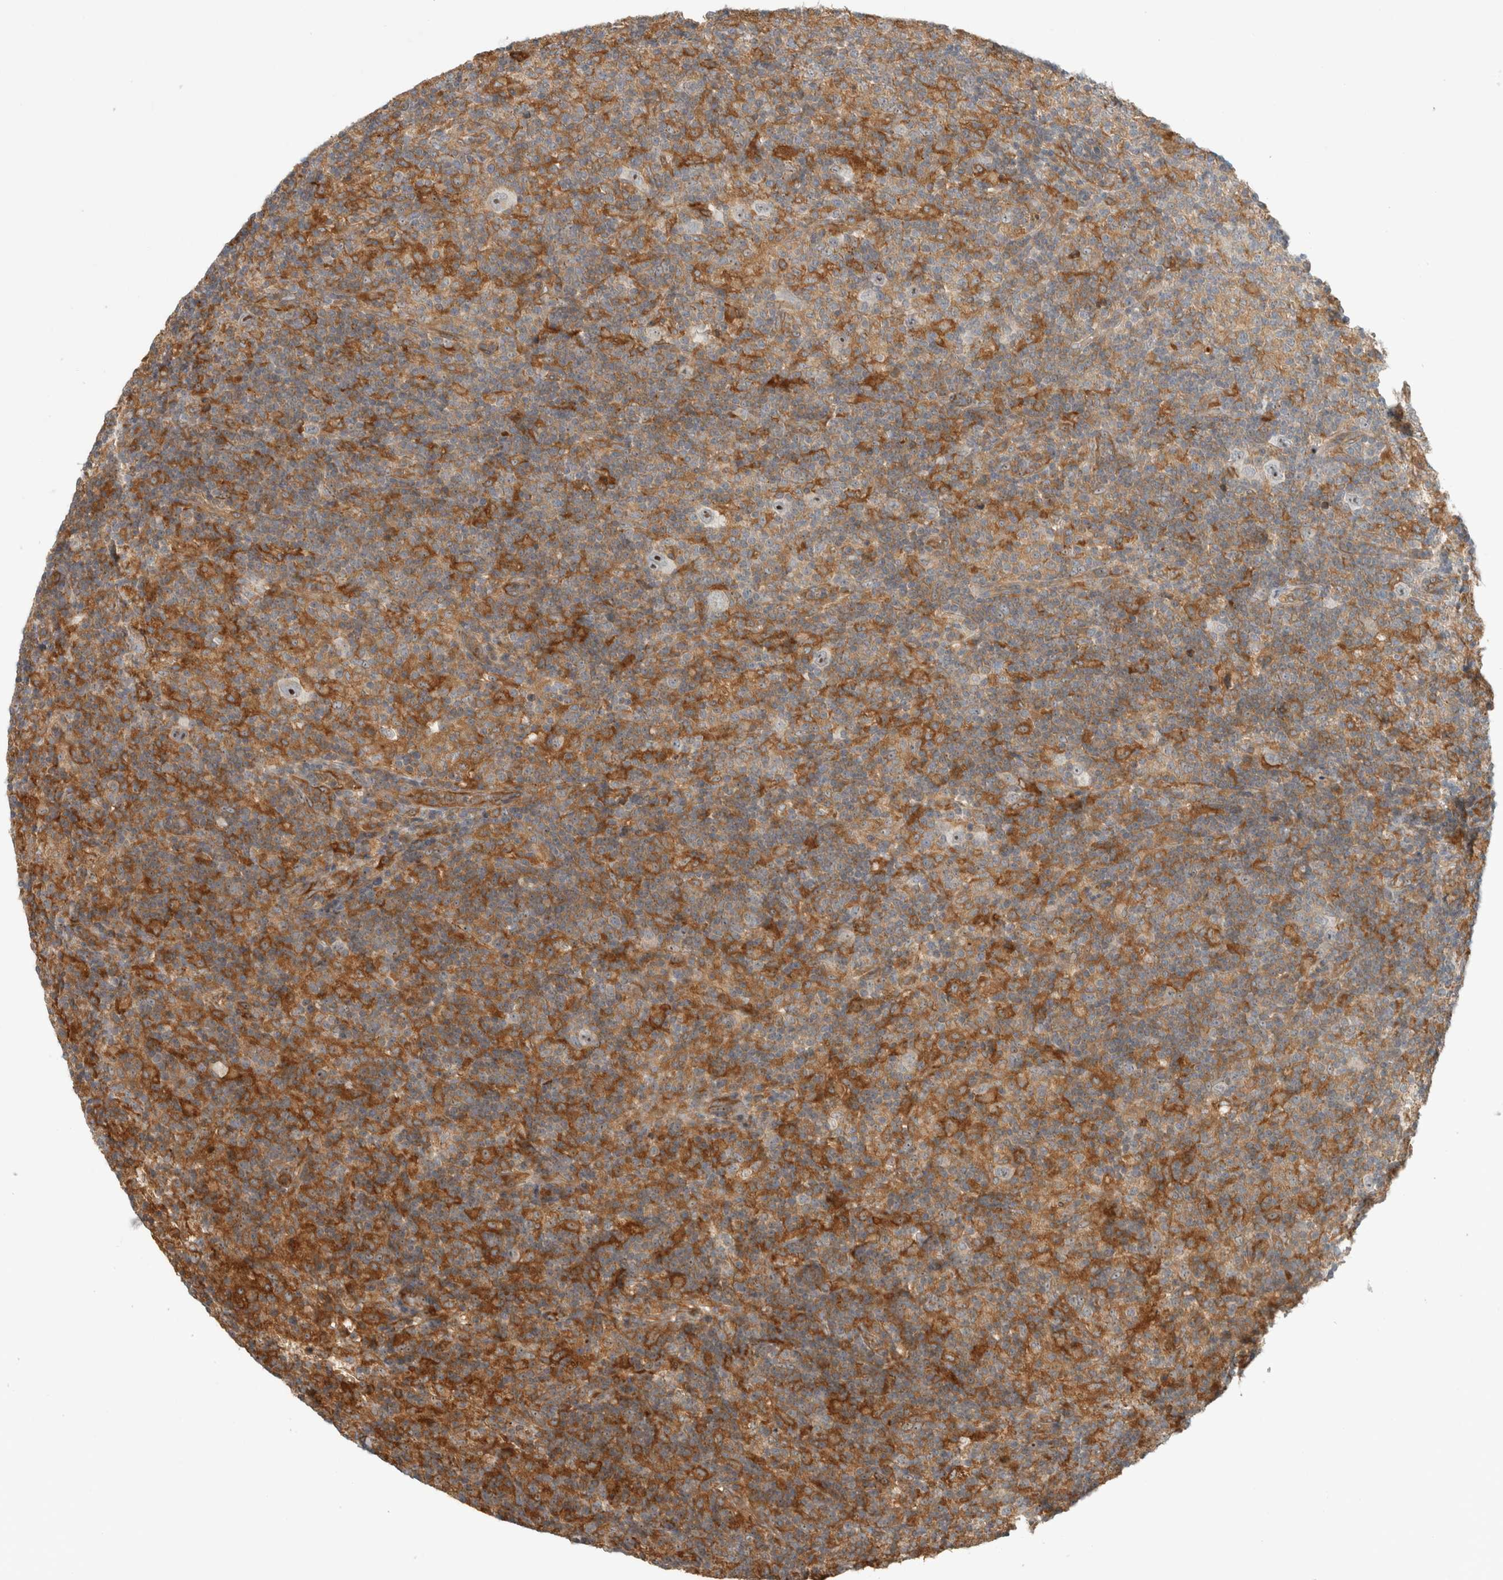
{"staining": {"intensity": "moderate", "quantity": ">75%", "location": "nuclear"}, "tissue": "lymphoma", "cell_type": "Tumor cells", "image_type": "cancer", "snomed": [{"axis": "morphology", "description": "Hodgkin's disease, NOS"}, {"axis": "topography", "description": "Lymph node"}], "caption": "Immunohistochemical staining of Hodgkin's disease reveals moderate nuclear protein expression in approximately >75% of tumor cells.", "gene": "WASF2", "patient": {"sex": "male", "age": 70}}